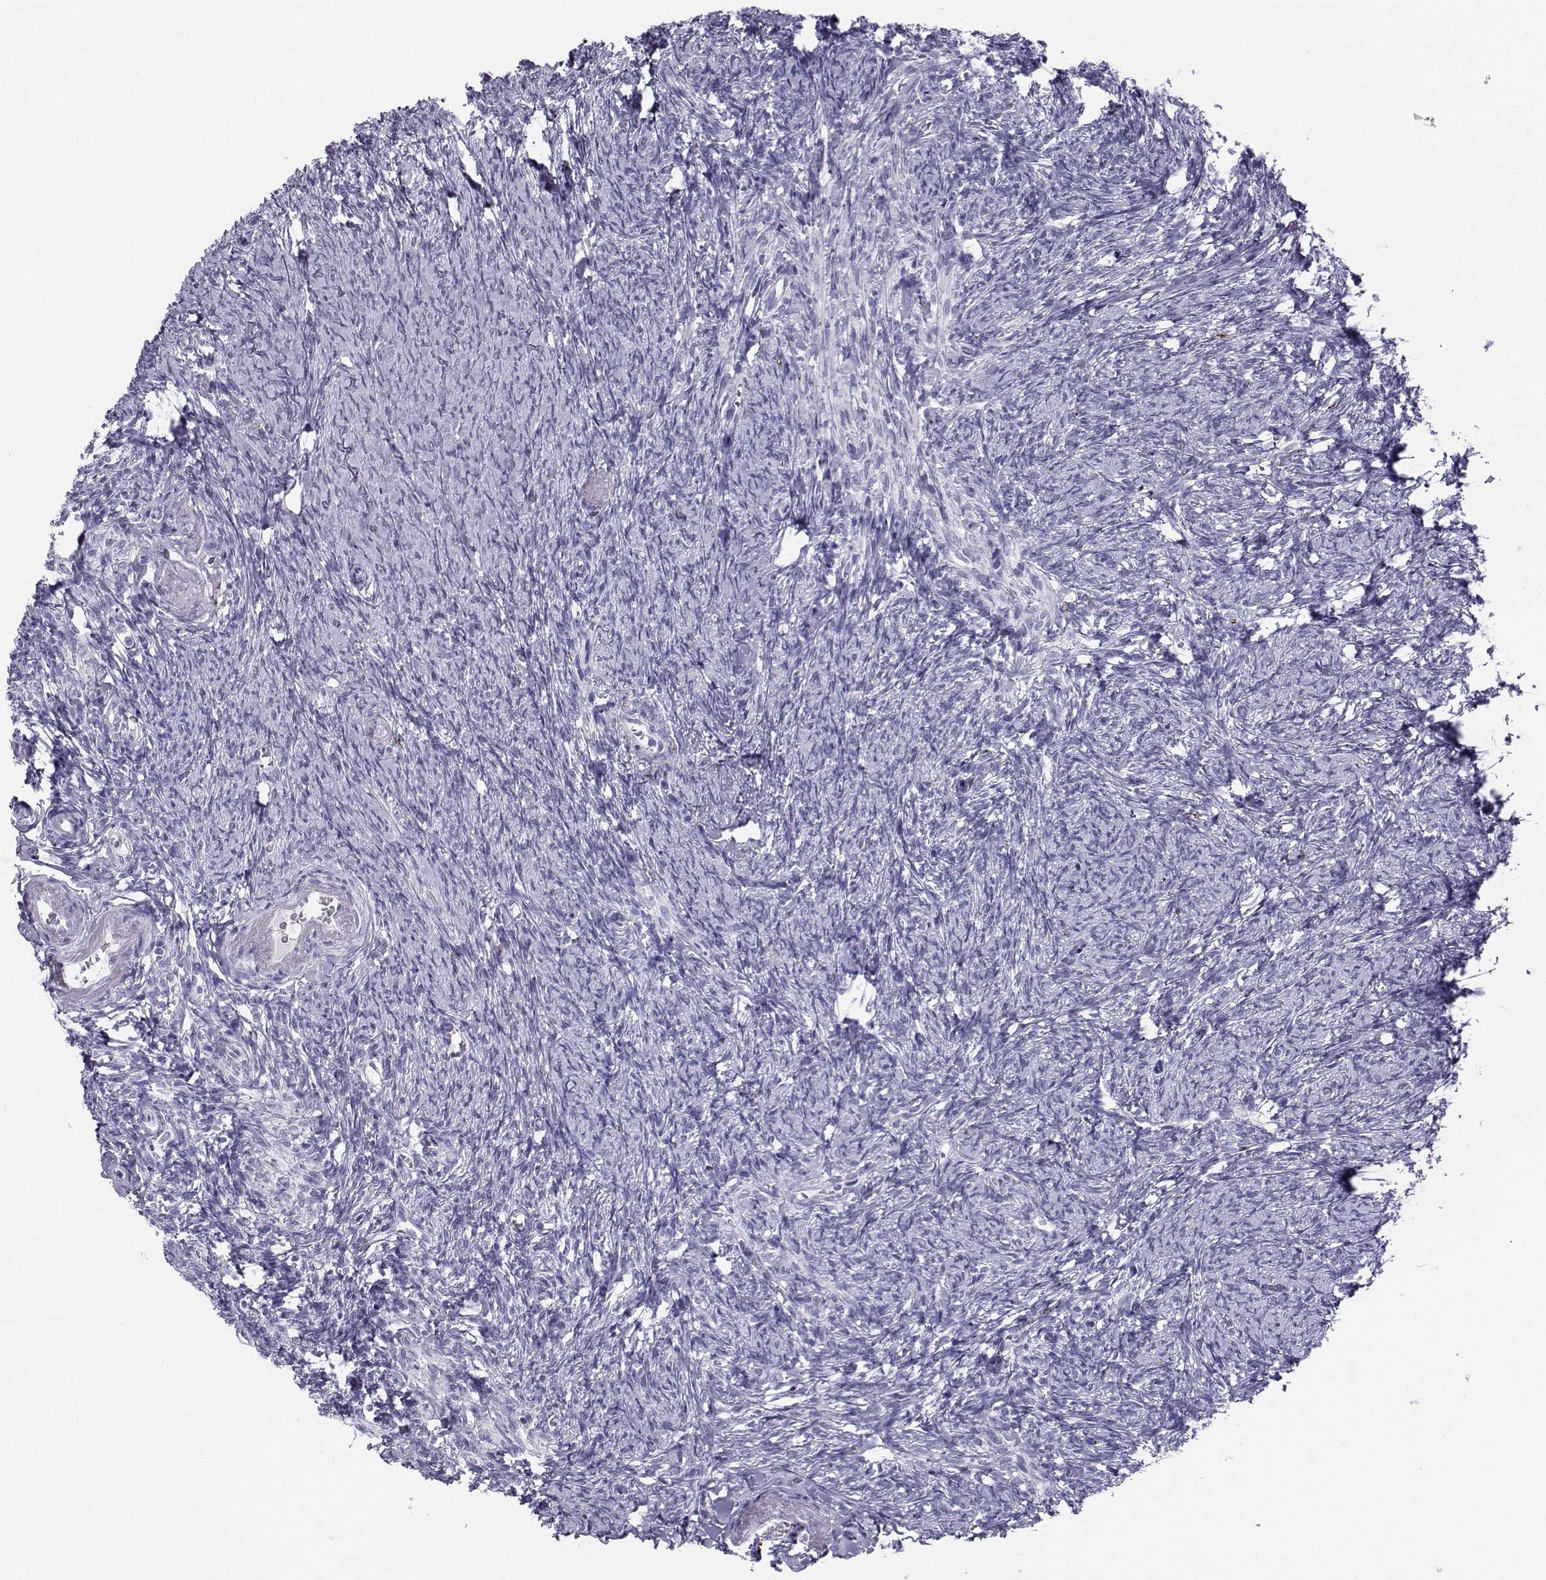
{"staining": {"intensity": "negative", "quantity": "none", "location": "none"}, "tissue": "ovary", "cell_type": "Ovarian stroma cells", "image_type": "normal", "snomed": [{"axis": "morphology", "description": "Normal tissue, NOS"}, {"axis": "topography", "description": "Ovary"}], "caption": "Immunohistochemical staining of benign human ovary displays no significant staining in ovarian stroma cells. The staining is performed using DAB brown chromogen with nuclei counter-stained in using hematoxylin.", "gene": "SST", "patient": {"sex": "female", "age": 72}}